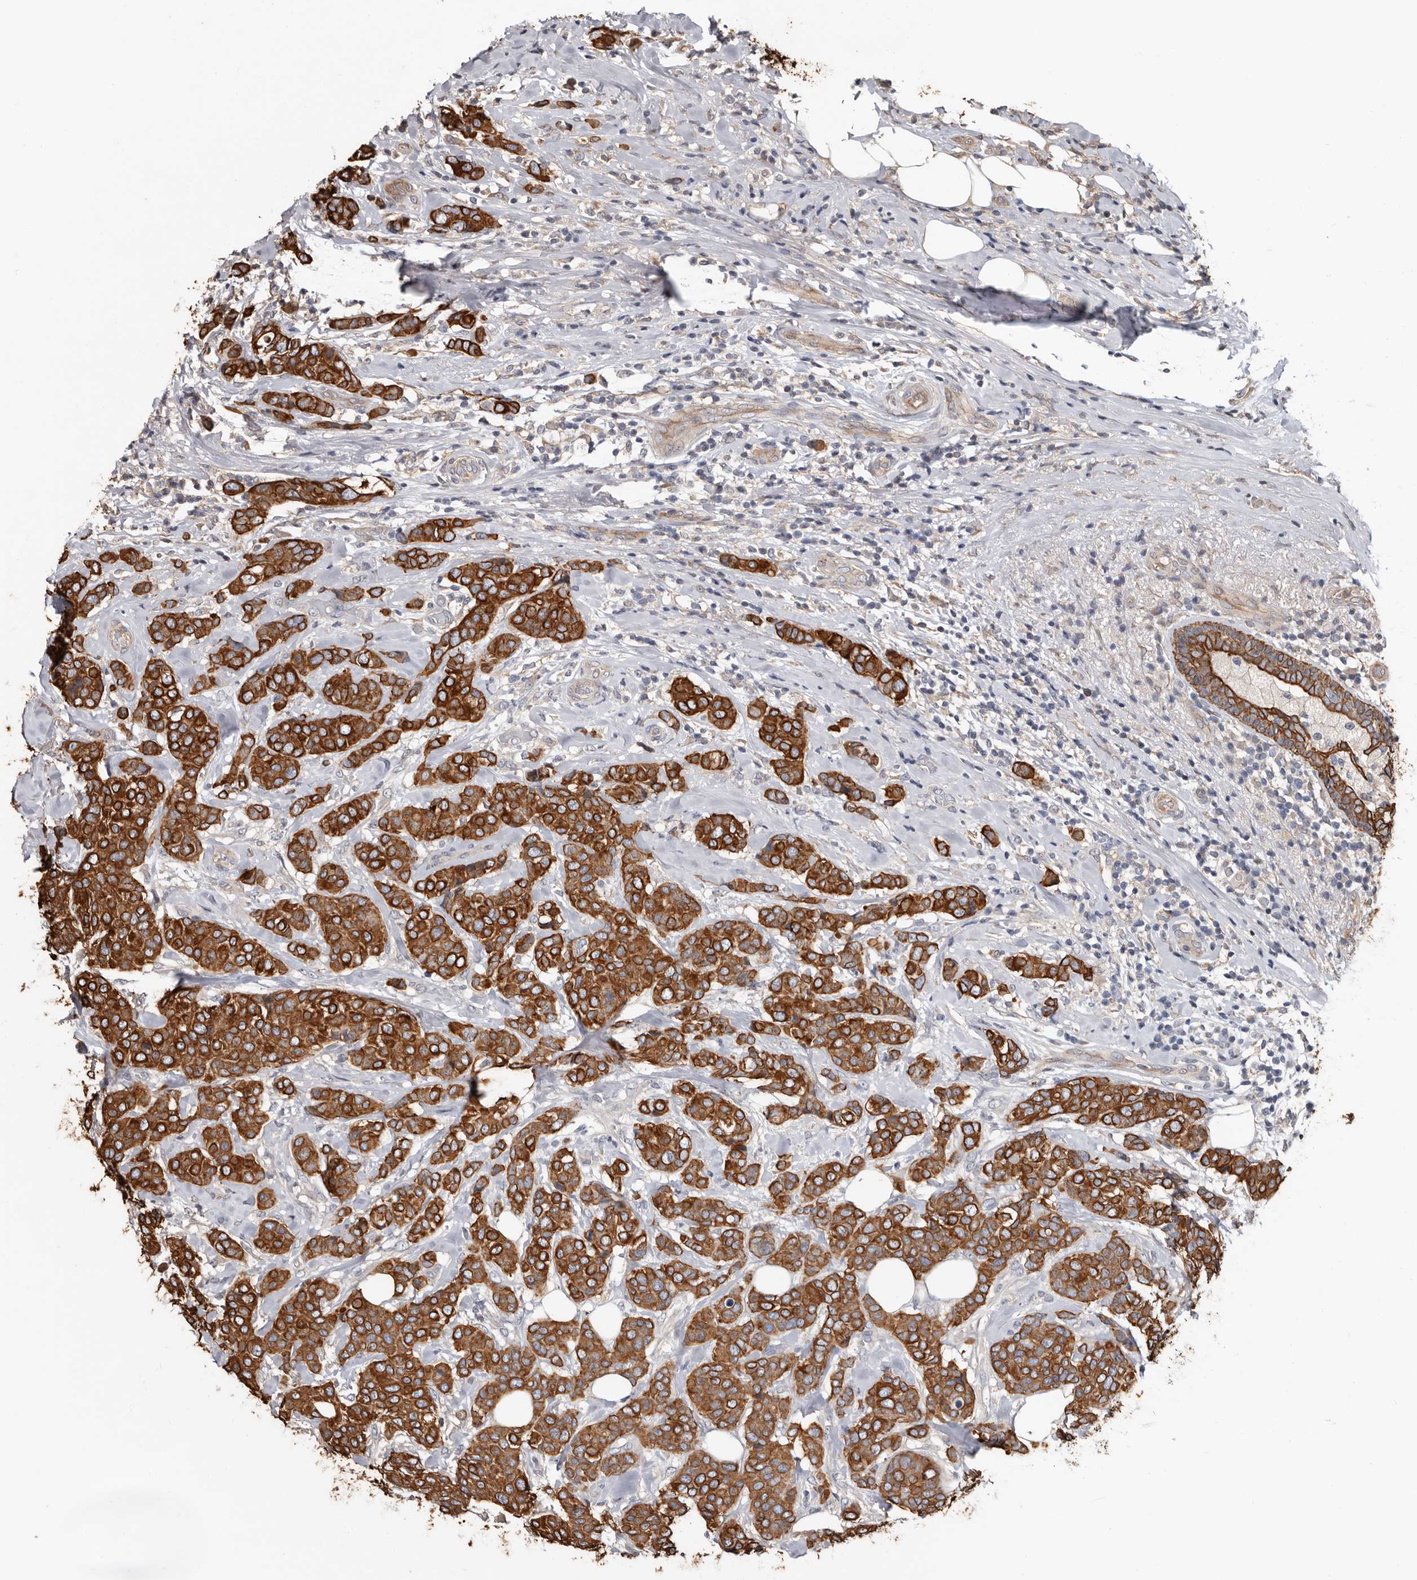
{"staining": {"intensity": "strong", "quantity": ">75%", "location": "cytoplasmic/membranous"}, "tissue": "breast cancer", "cell_type": "Tumor cells", "image_type": "cancer", "snomed": [{"axis": "morphology", "description": "Lobular carcinoma"}, {"axis": "topography", "description": "Breast"}], "caption": "This micrograph displays immunohistochemistry (IHC) staining of human breast lobular carcinoma, with high strong cytoplasmic/membranous positivity in about >75% of tumor cells.", "gene": "MRPL18", "patient": {"sex": "female", "age": 51}}